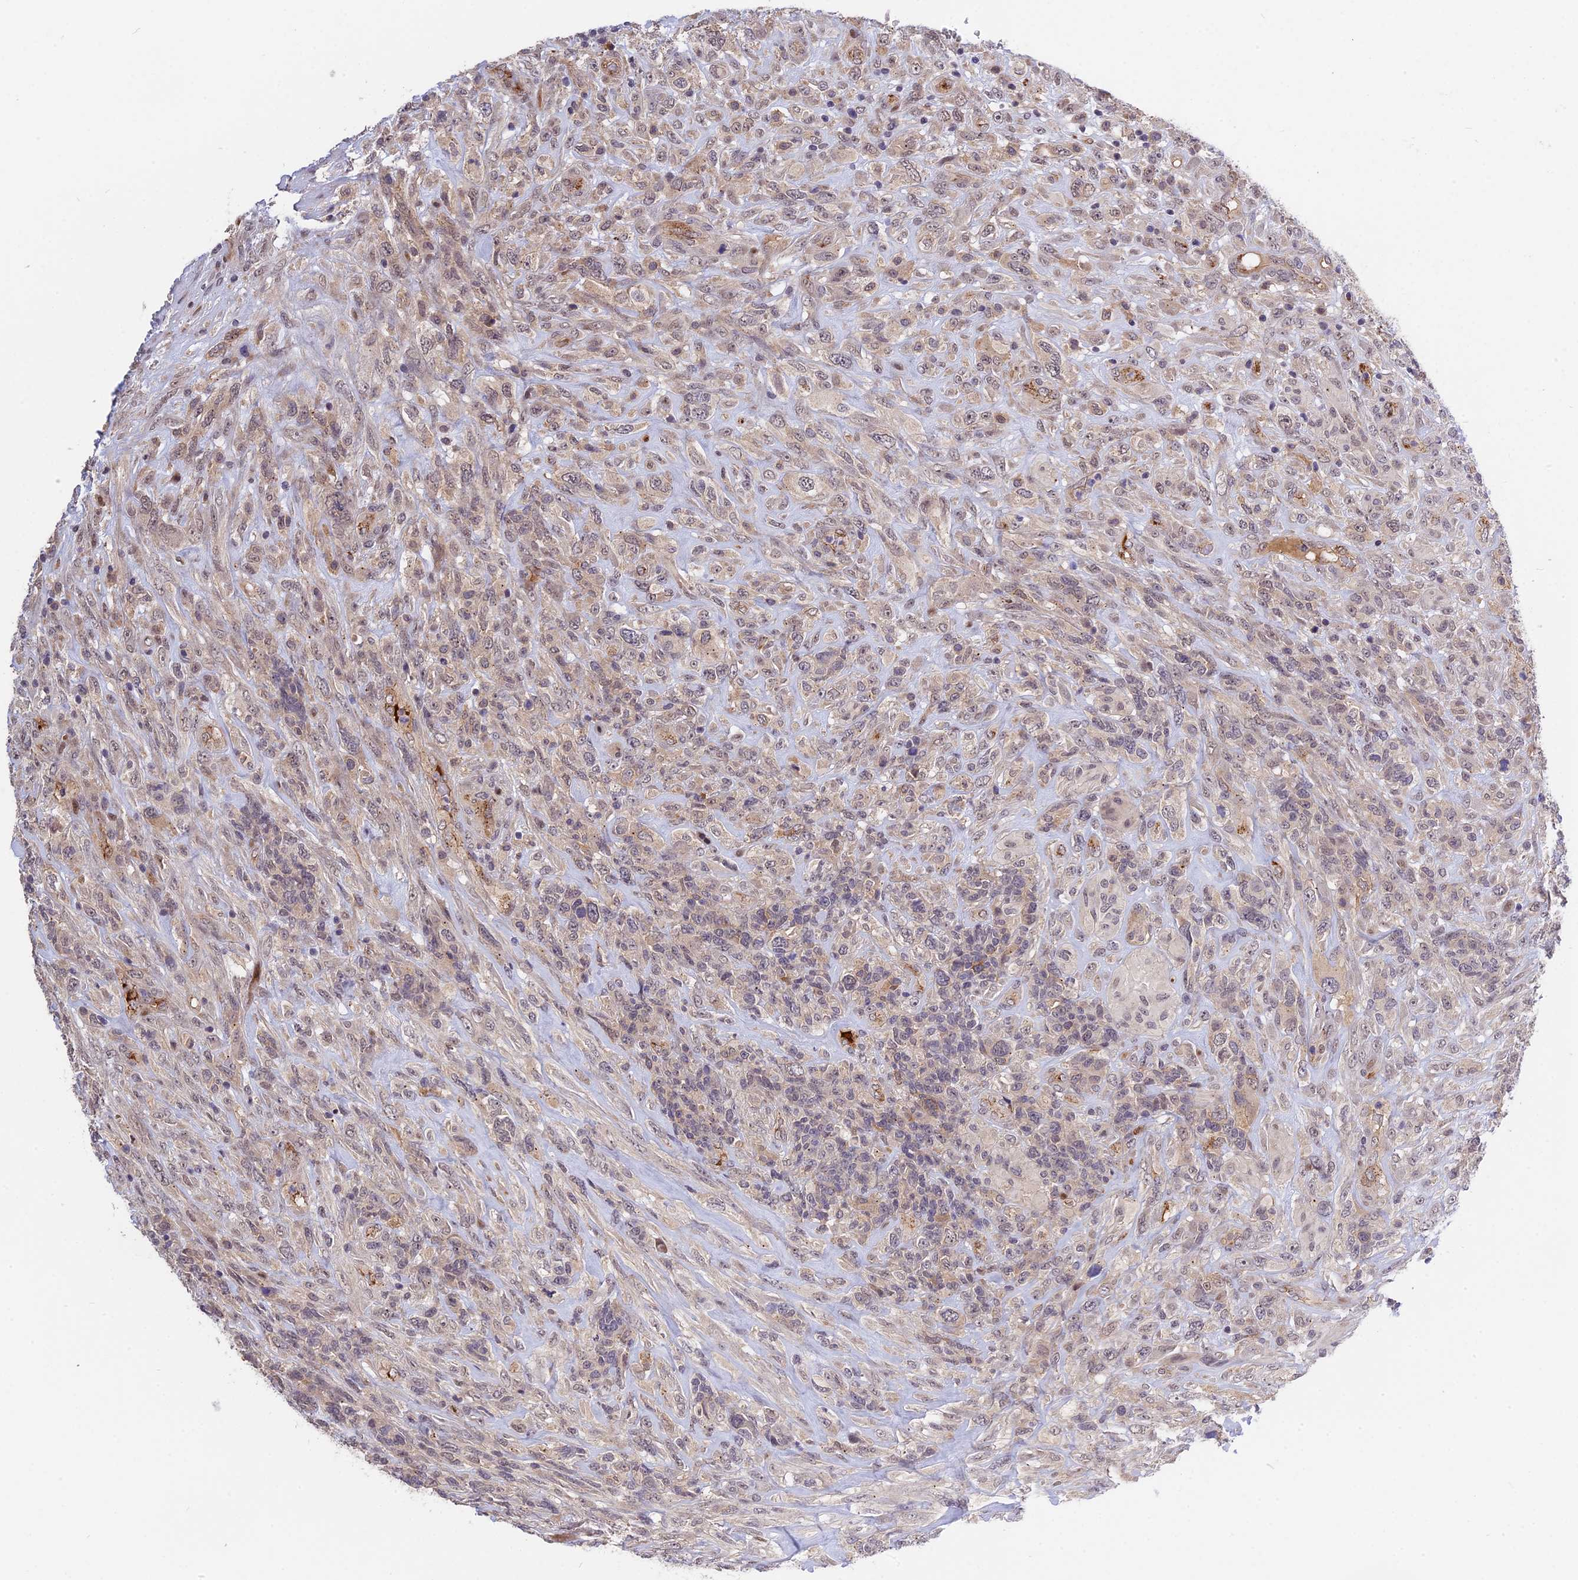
{"staining": {"intensity": "weak", "quantity": "25%-75%", "location": "nuclear"}, "tissue": "glioma", "cell_type": "Tumor cells", "image_type": "cancer", "snomed": [{"axis": "morphology", "description": "Glioma, malignant, High grade"}, {"axis": "topography", "description": "Brain"}], "caption": "Human malignant glioma (high-grade) stained with a protein marker reveals weak staining in tumor cells.", "gene": "MFSD2A", "patient": {"sex": "male", "age": 61}}